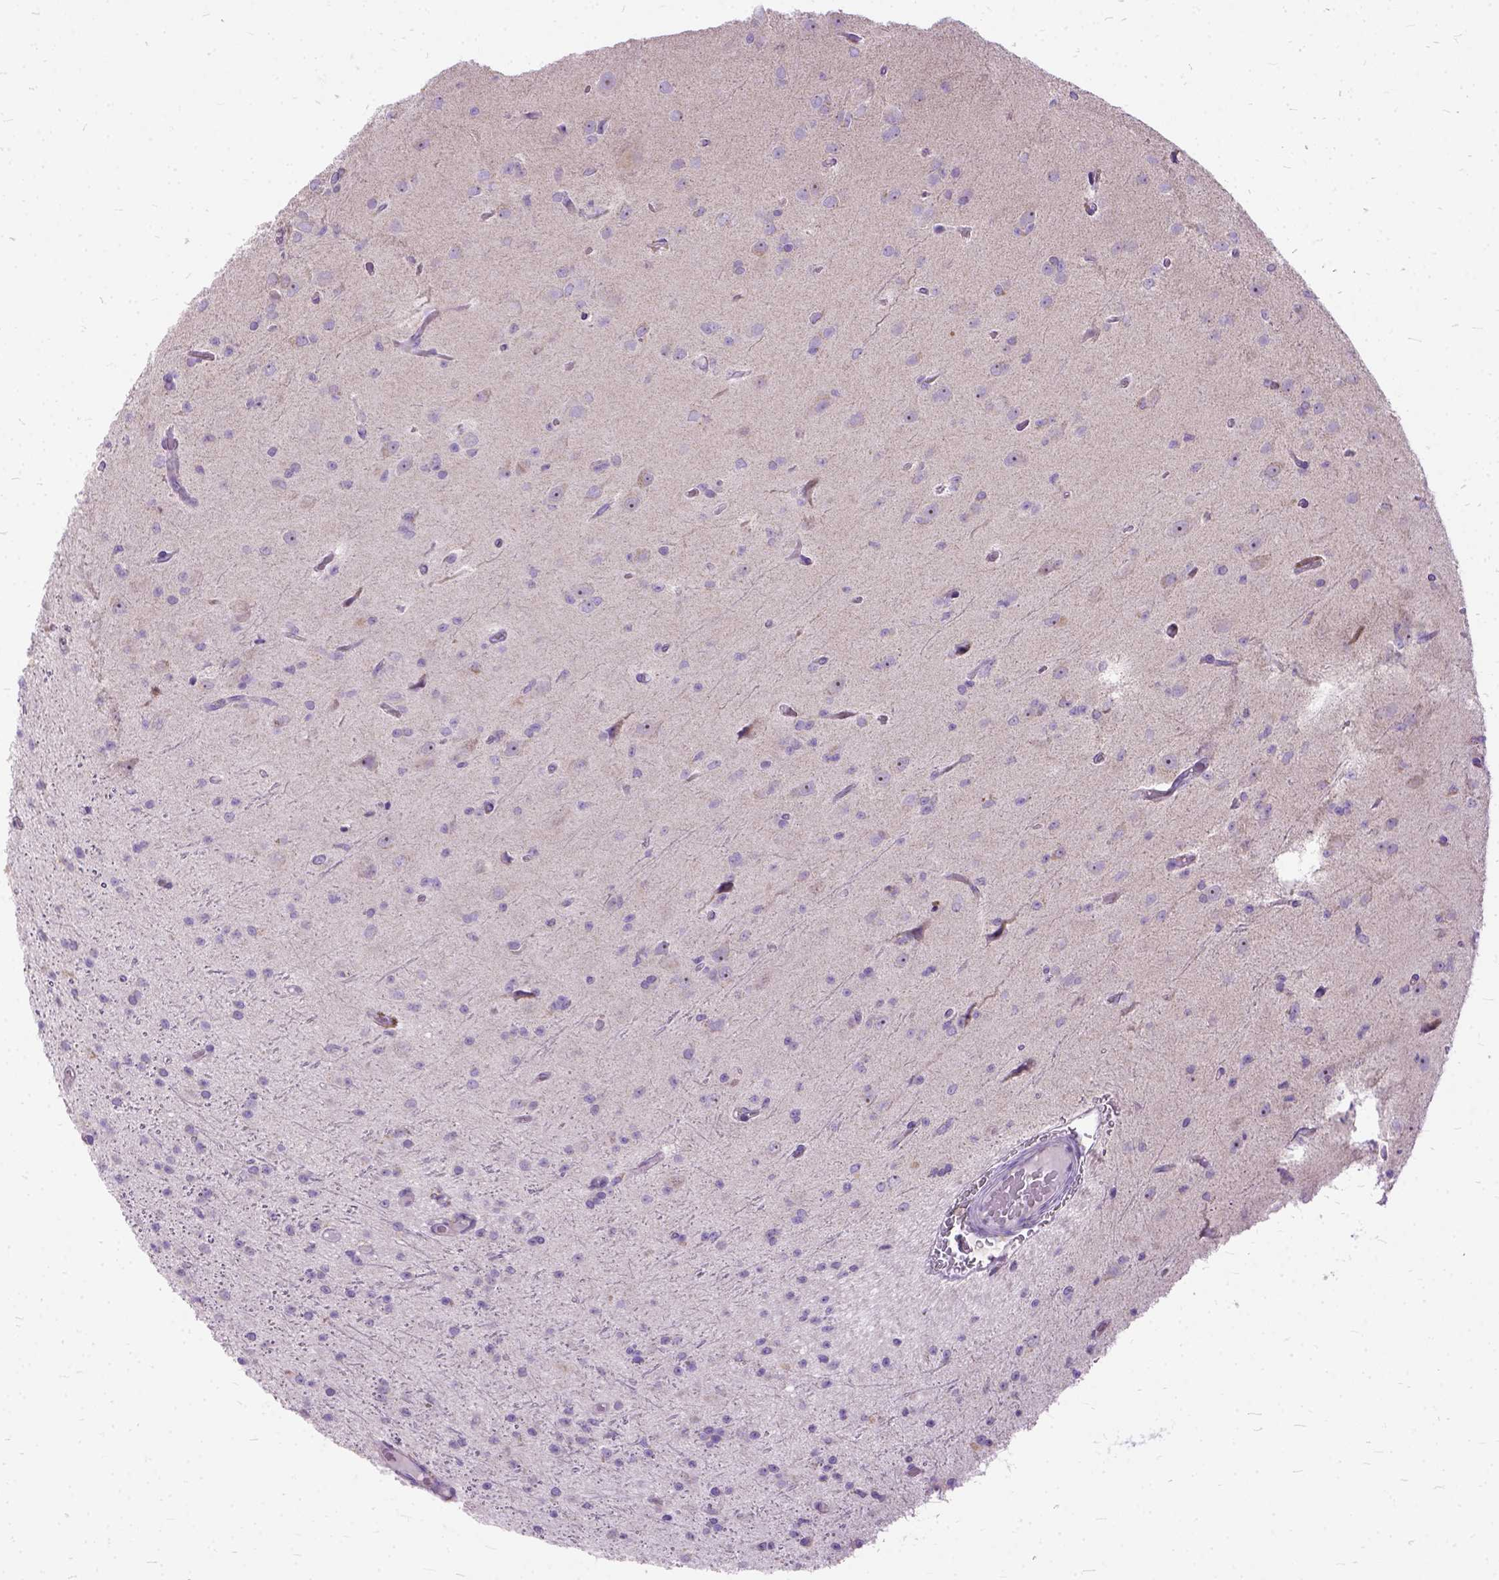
{"staining": {"intensity": "negative", "quantity": "none", "location": "none"}, "tissue": "glioma", "cell_type": "Tumor cells", "image_type": "cancer", "snomed": [{"axis": "morphology", "description": "Glioma, malignant, Low grade"}, {"axis": "topography", "description": "Brain"}], "caption": "The photomicrograph shows no significant positivity in tumor cells of malignant glioma (low-grade).", "gene": "CTAG2", "patient": {"sex": "male", "age": 27}}